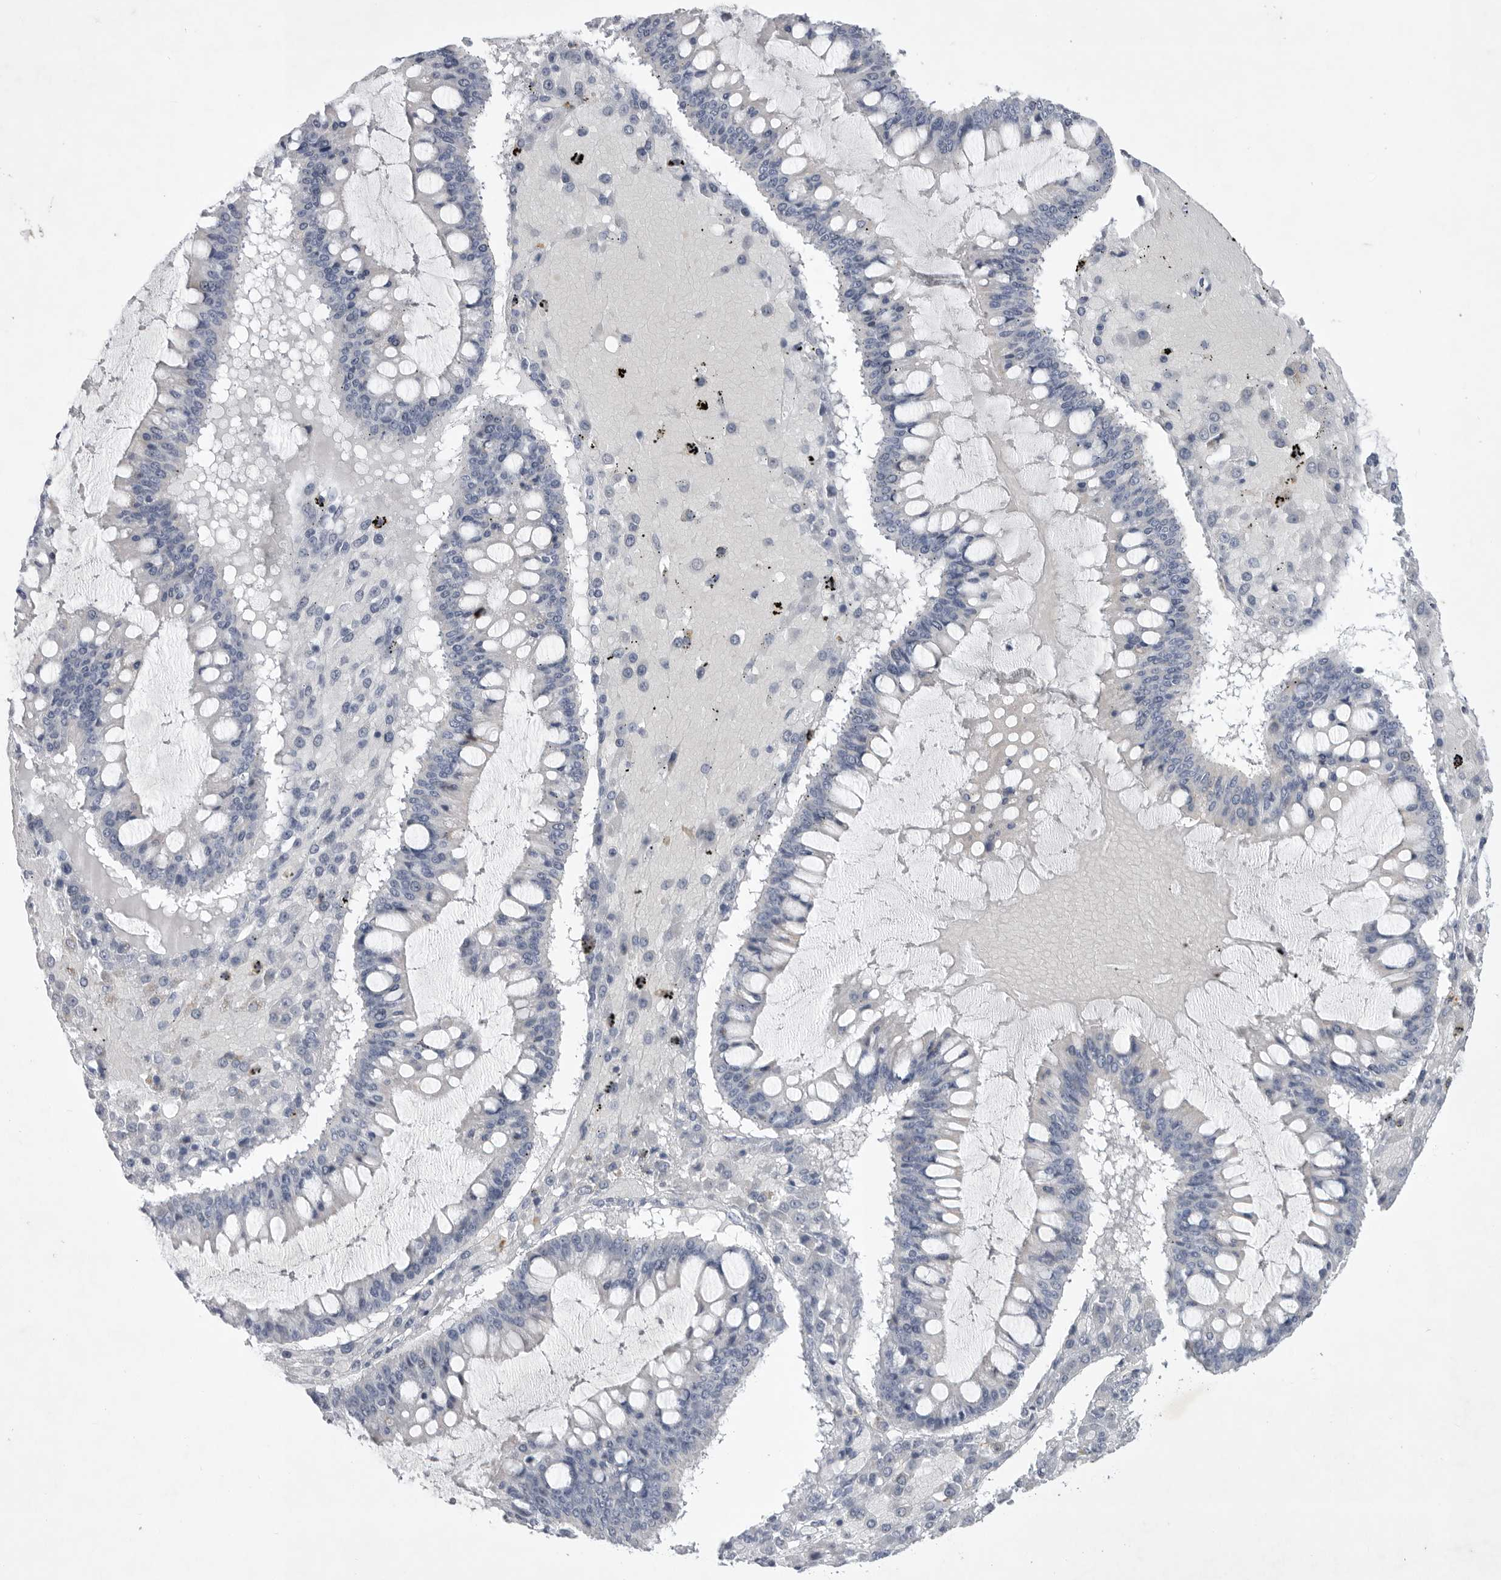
{"staining": {"intensity": "negative", "quantity": "none", "location": "none"}, "tissue": "ovarian cancer", "cell_type": "Tumor cells", "image_type": "cancer", "snomed": [{"axis": "morphology", "description": "Cystadenocarcinoma, mucinous, NOS"}, {"axis": "topography", "description": "Ovary"}], "caption": "A high-resolution photomicrograph shows IHC staining of ovarian mucinous cystadenocarcinoma, which displays no significant expression in tumor cells.", "gene": "SIGLEC10", "patient": {"sex": "female", "age": 73}}